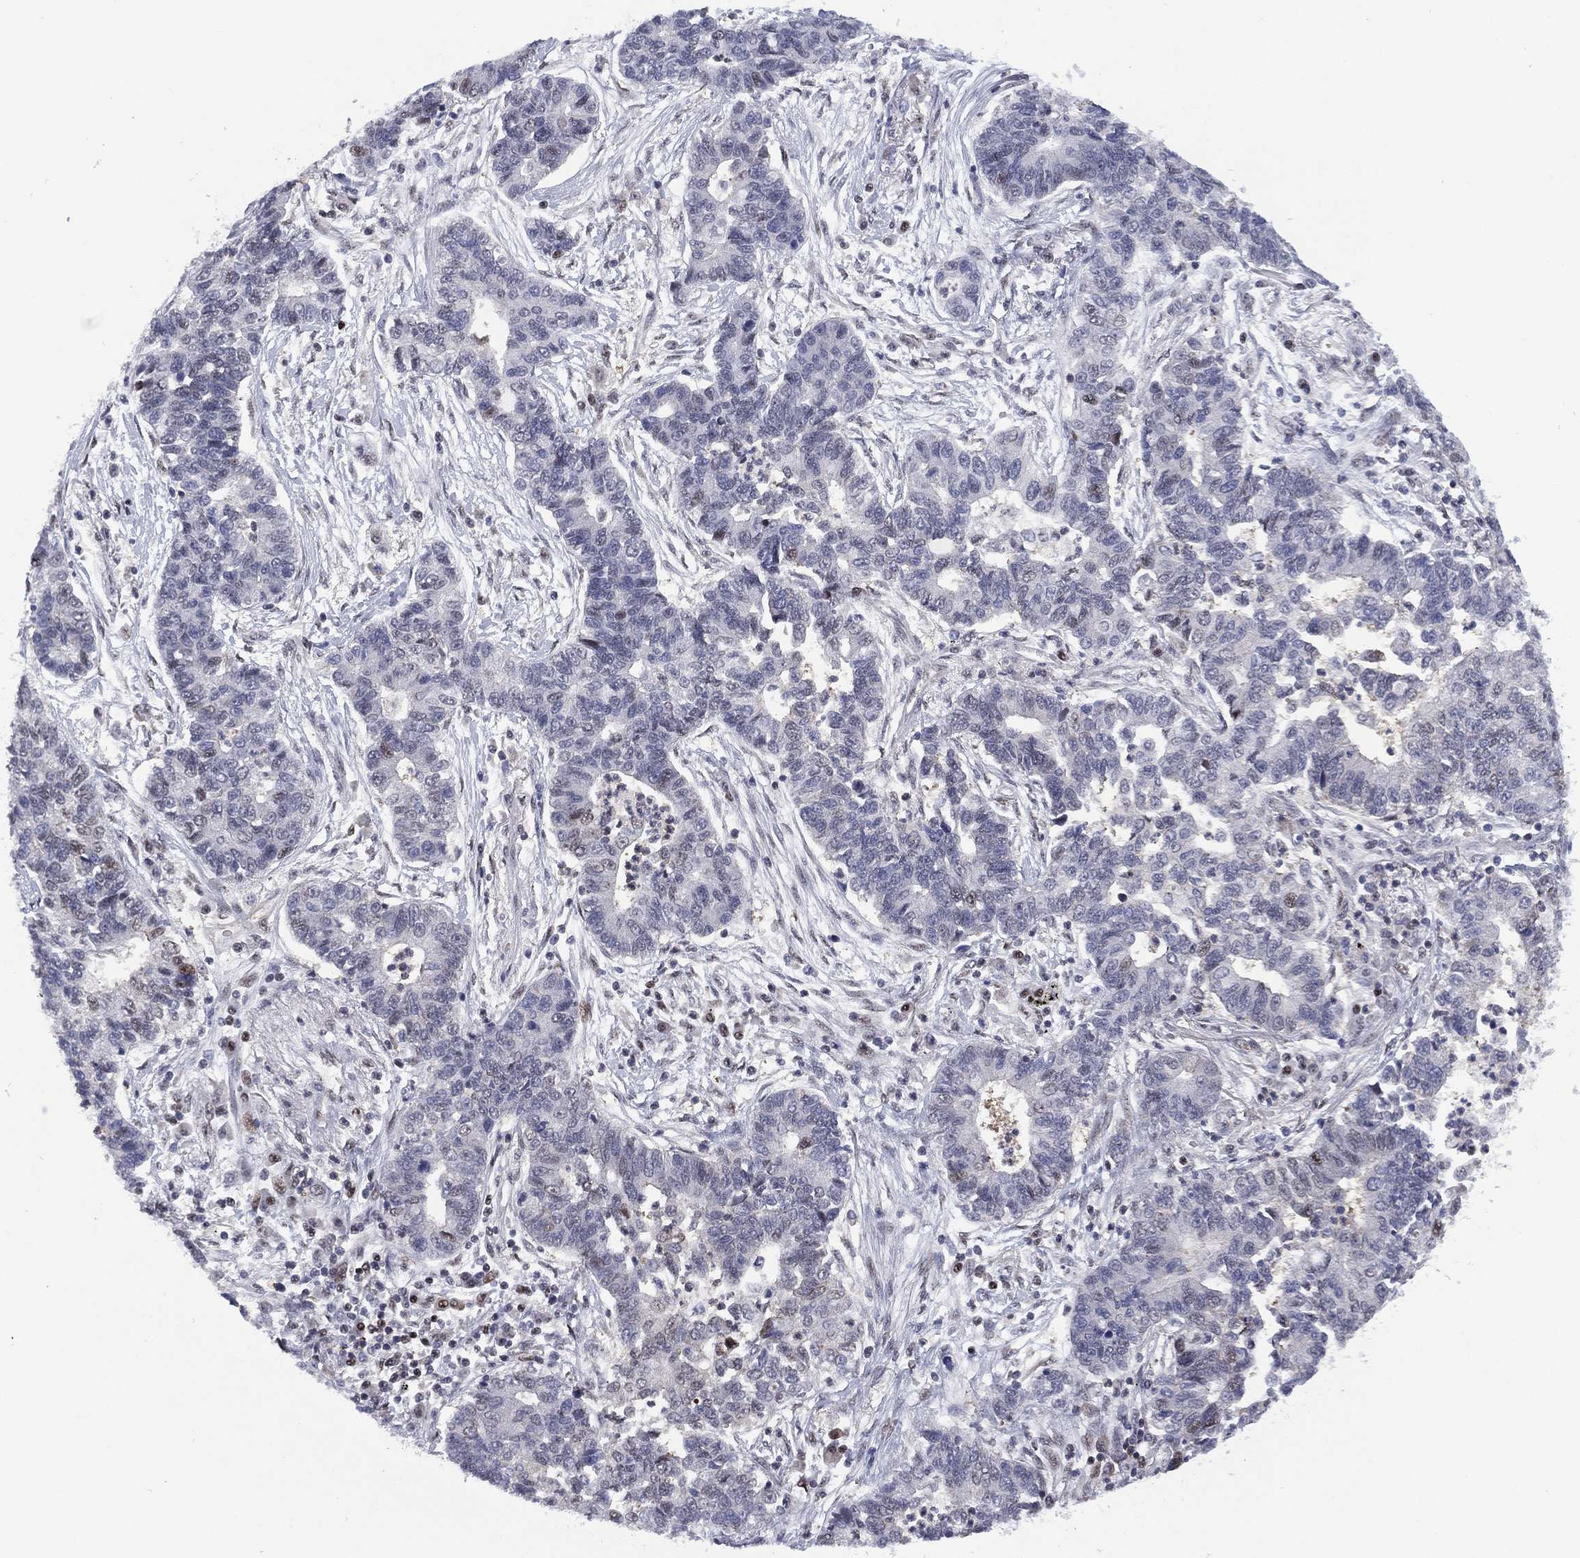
{"staining": {"intensity": "negative", "quantity": "none", "location": "none"}, "tissue": "lung cancer", "cell_type": "Tumor cells", "image_type": "cancer", "snomed": [{"axis": "morphology", "description": "Adenocarcinoma, NOS"}, {"axis": "topography", "description": "Lung"}], "caption": "Human lung cancer stained for a protein using IHC demonstrates no expression in tumor cells.", "gene": "SLC4A4", "patient": {"sex": "female", "age": 57}}